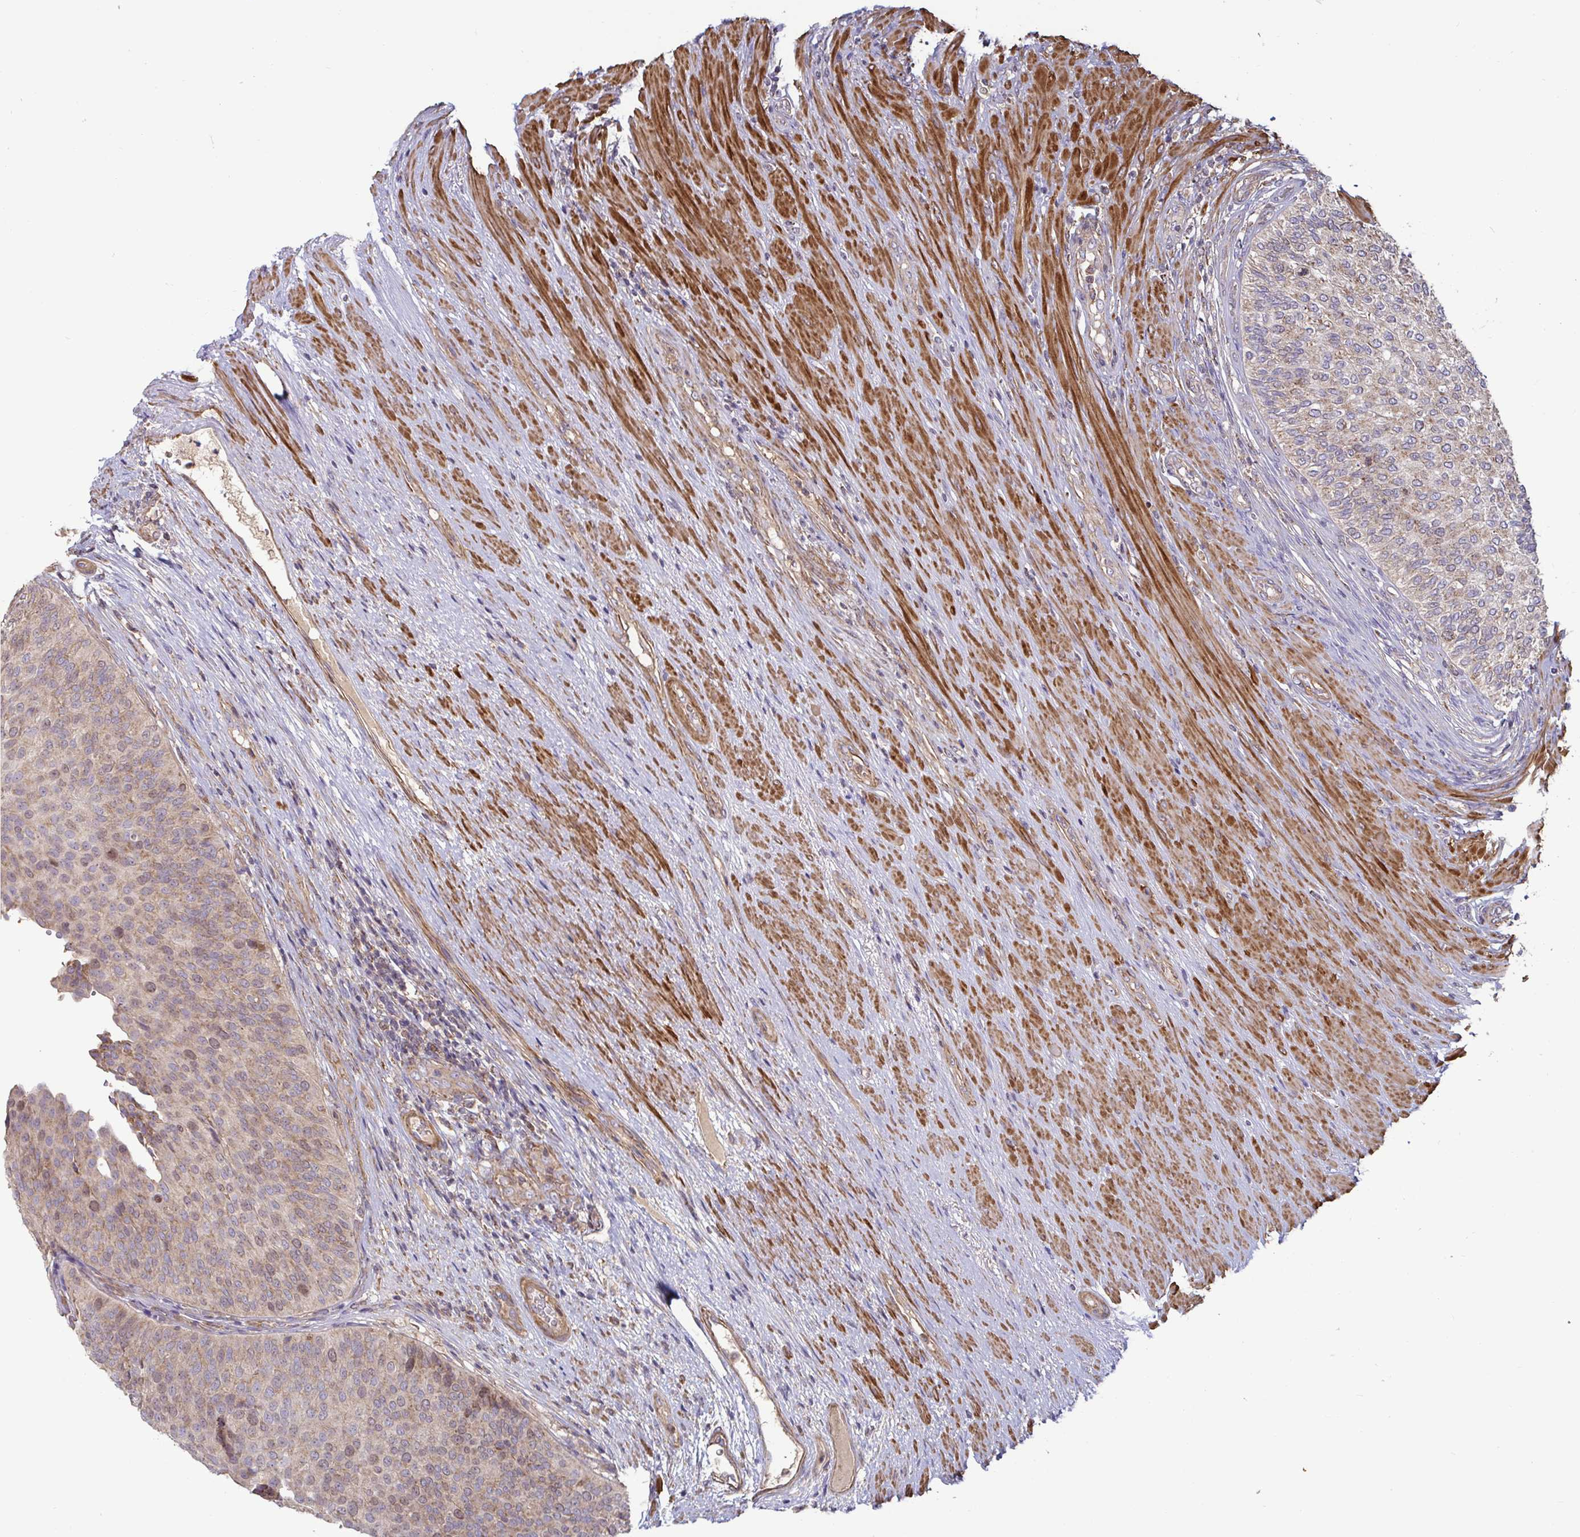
{"staining": {"intensity": "moderate", "quantity": "25%-75%", "location": "cytoplasmic/membranous"}, "tissue": "urinary bladder", "cell_type": "Urothelial cells", "image_type": "normal", "snomed": [{"axis": "morphology", "description": "Normal tissue, NOS"}, {"axis": "topography", "description": "Urinary bladder"}, {"axis": "topography", "description": "Prostate"}], "caption": "Immunohistochemical staining of normal urinary bladder displays moderate cytoplasmic/membranous protein staining in about 25%-75% of urothelial cells.", "gene": "SPRY1", "patient": {"sex": "male", "age": 77}}